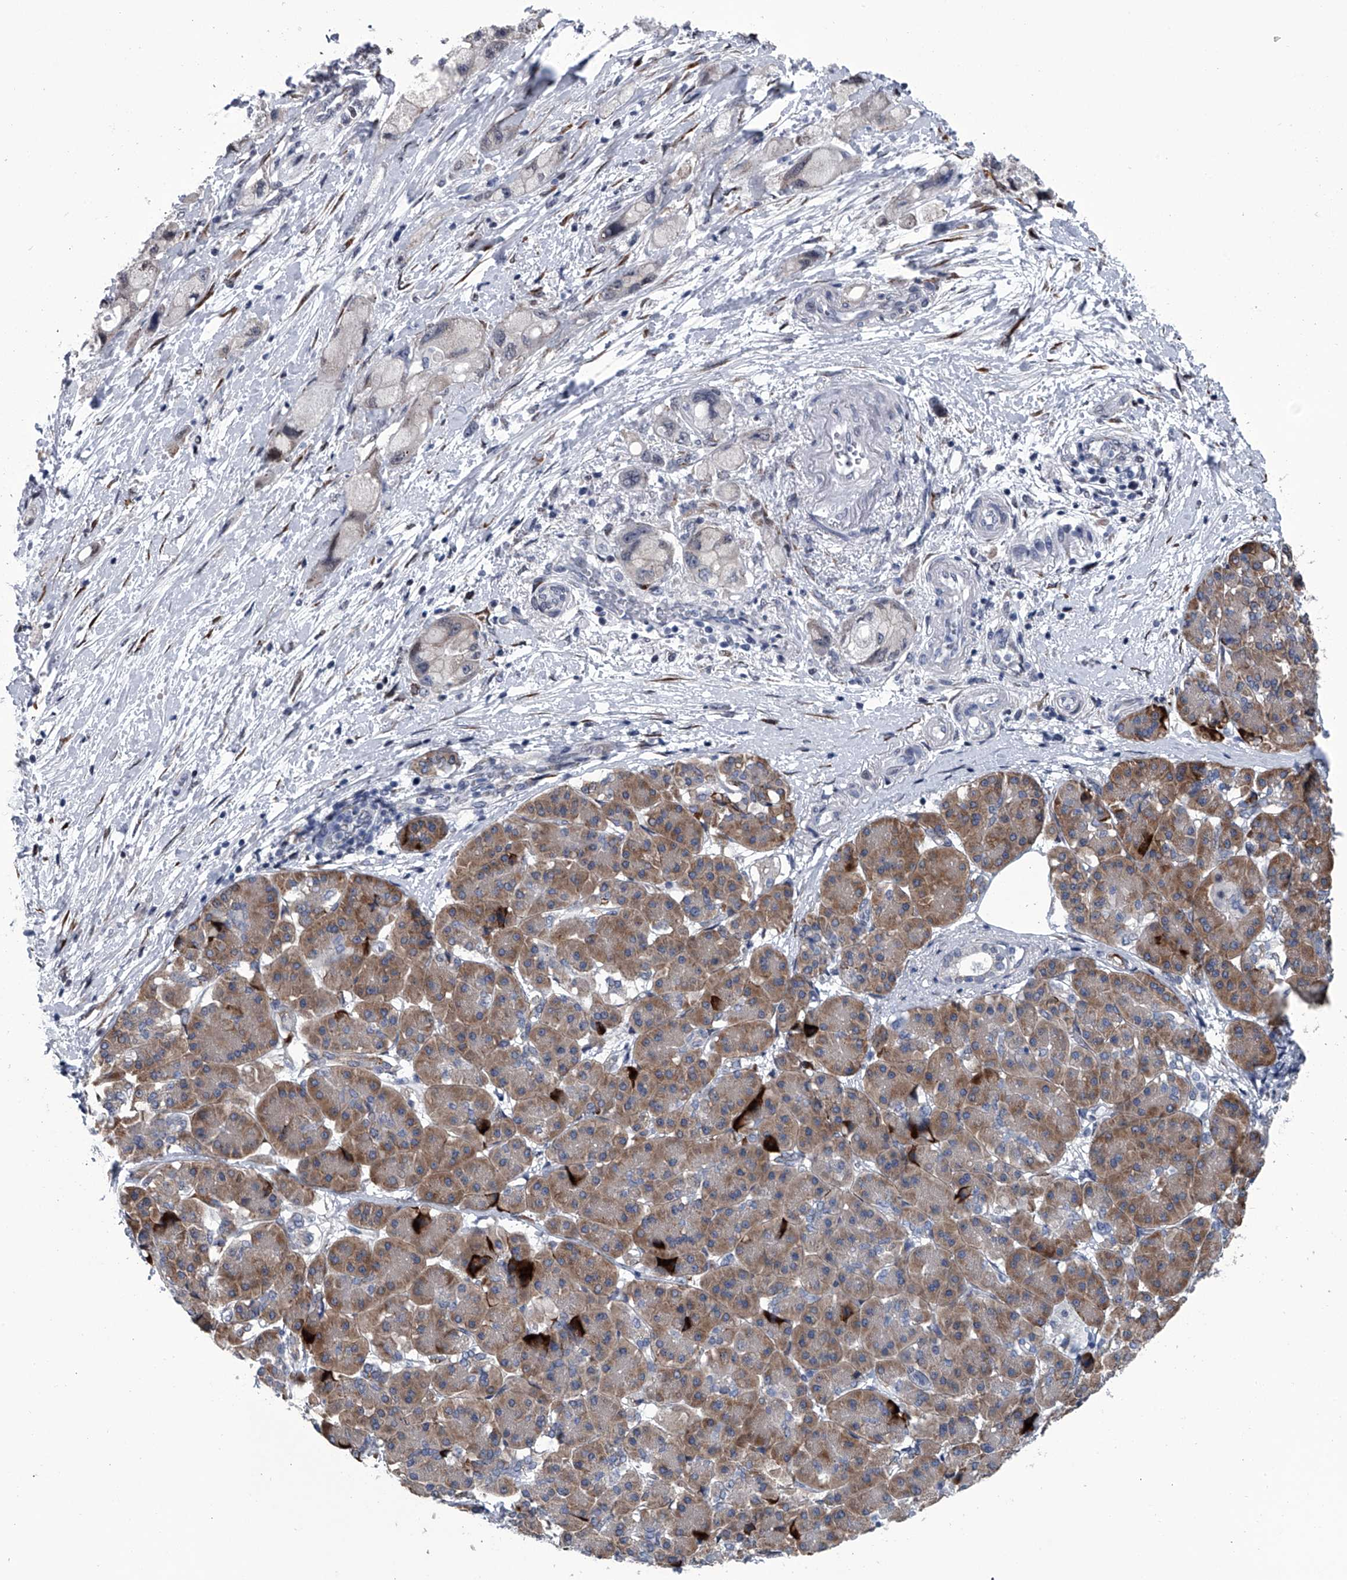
{"staining": {"intensity": "negative", "quantity": "none", "location": "none"}, "tissue": "pancreatic cancer", "cell_type": "Tumor cells", "image_type": "cancer", "snomed": [{"axis": "morphology", "description": "Normal tissue, NOS"}, {"axis": "morphology", "description": "Adenocarcinoma, NOS"}, {"axis": "topography", "description": "Pancreas"}], "caption": "Immunohistochemical staining of adenocarcinoma (pancreatic) shows no significant expression in tumor cells.", "gene": "PPP2R5D", "patient": {"sex": "female", "age": 68}}